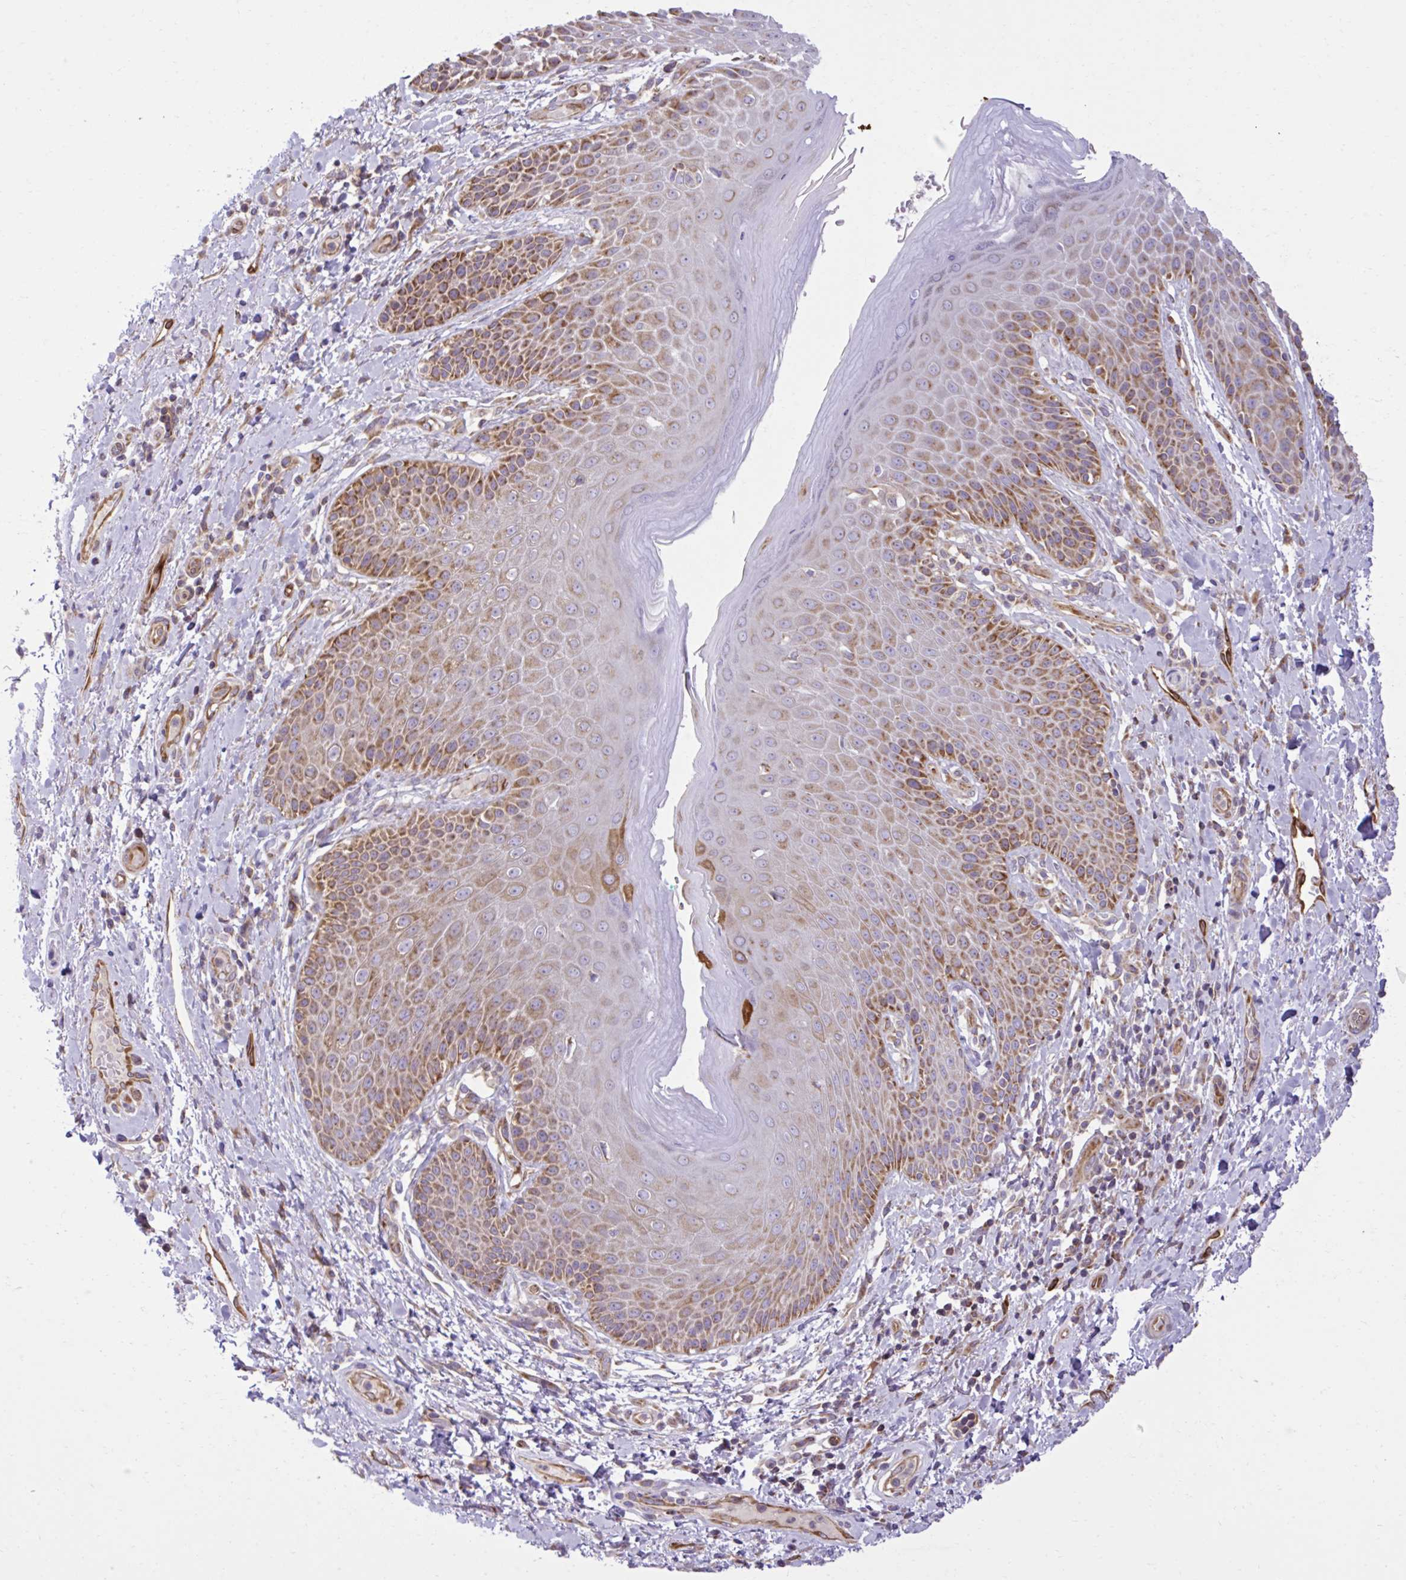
{"staining": {"intensity": "strong", "quantity": "25%-75%", "location": "cytoplasmic/membranous"}, "tissue": "skin", "cell_type": "Epidermal cells", "image_type": "normal", "snomed": [{"axis": "morphology", "description": "Normal tissue, NOS"}, {"axis": "topography", "description": "Anal"}, {"axis": "topography", "description": "Peripheral nerve tissue"}], "caption": "This histopathology image displays benign skin stained with immunohistochemistry (IHC) to label a protein in brown. The cytoplasmic/membranous of epidermal cells show strong positivity for the protein. Nuclei are counter-stained blue.", "gene": "LIMS1", "patient": {"sex": "male", "age": 51}}